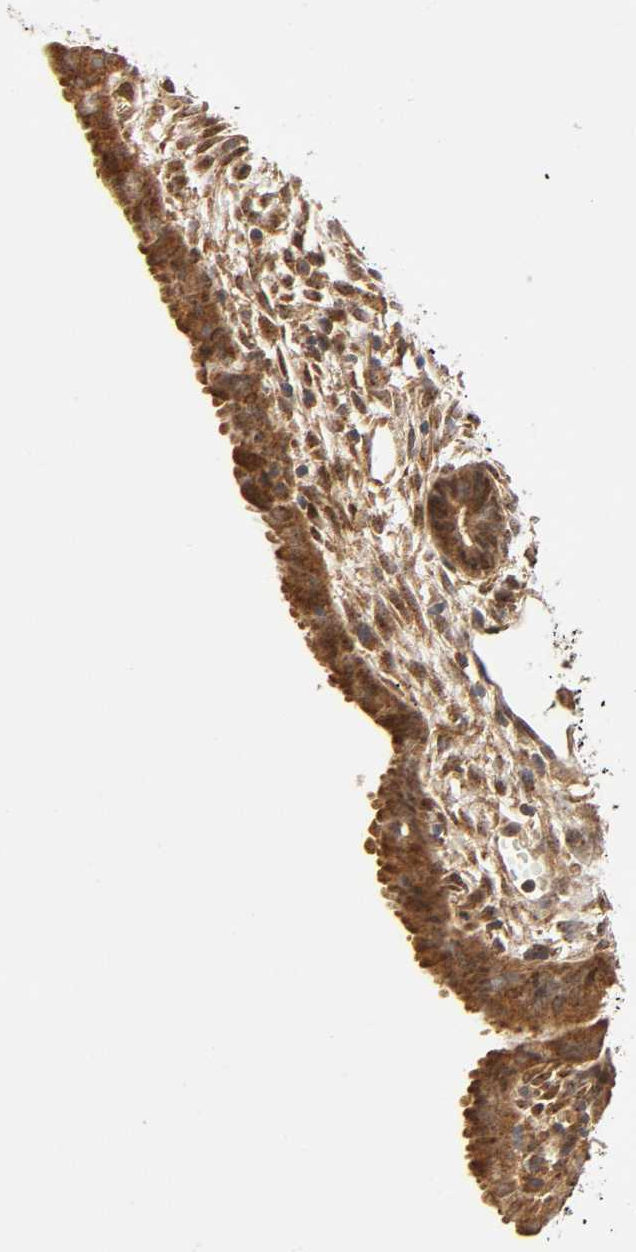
{"staining": {"intensity": "moderate", "quantity": ">75%", "location": "nuclear"}, "tissue": "endometrium", "cell_type": "Cells in endometrial stroma", "image_type": "normal", "snomed": [{"axis": "morphology", "description": "Normal tissue, NOS"}, {"axis": "topography", "description": "Endometrium"}], "caption": "Human endometrium stained with a brown dye shows moderate nuclear positive expression in approximately >75% of cells in endometrial stroma.", "gene": "PAFAH1B1", "patient": {"sex": "female", "age": 57}}